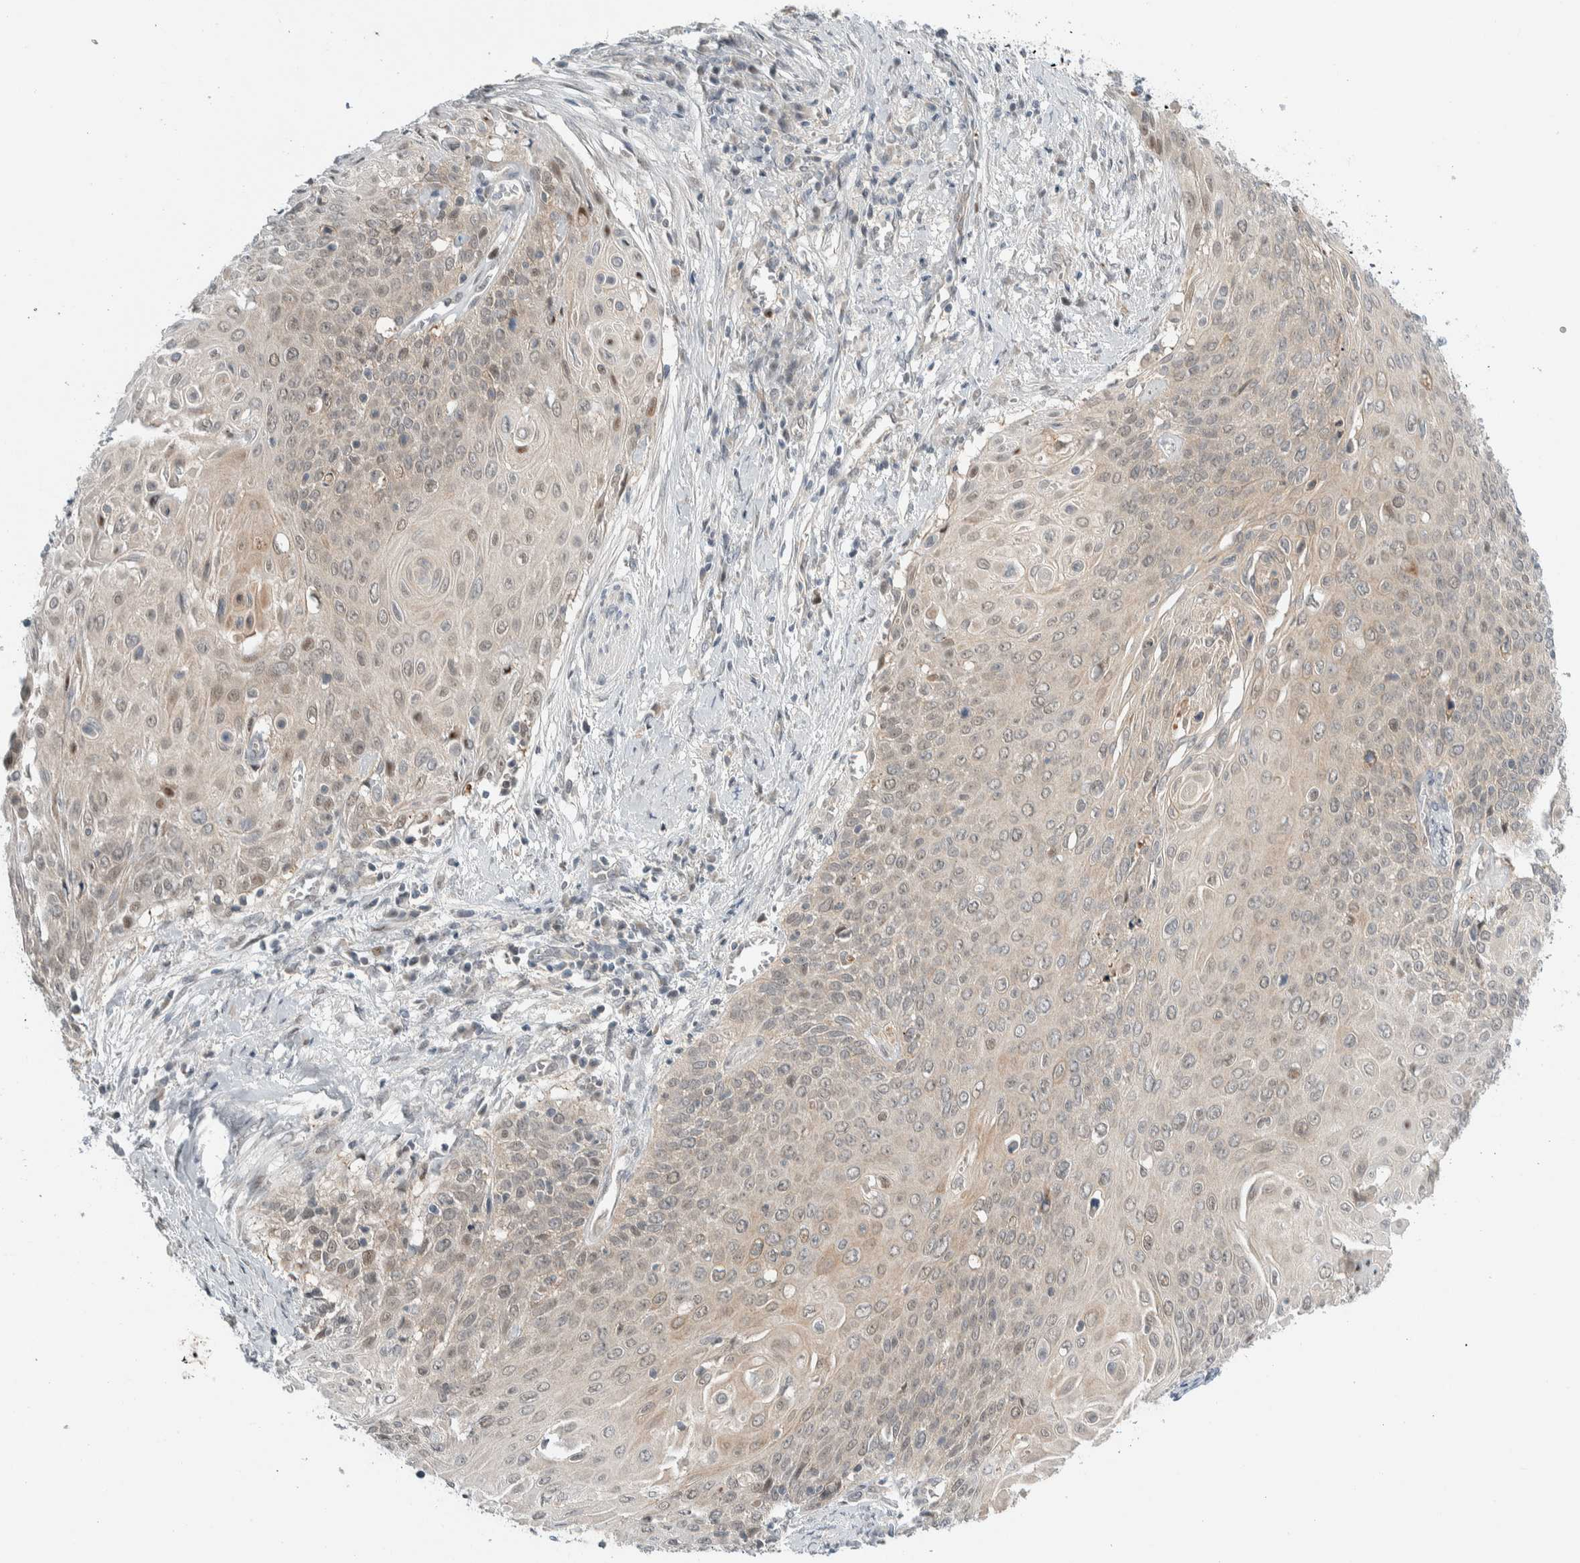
{"staining": {"intensity": "moderate", "quantity": "<25%", "location": "cytoplasmic/membranous,nuclear"}, "tissue": "cervical cancer", "cell_type": "Tumor cells", "image_type": "cancer", "snomed": [{"axis": "morphology", "description": "Squamous cell carcinoma, NOS"}, {"axis": "topography", "description": "Cervix"}], "caption": "A low amount of moderate cytoplasmic/membranous and nuclear positivity is appreciated in about <25% of tumor cells in cervical squamous cell carcinoma tissue.", "gene": "NCR3LG1", "patient": {"sex": "female", "age": 39}}